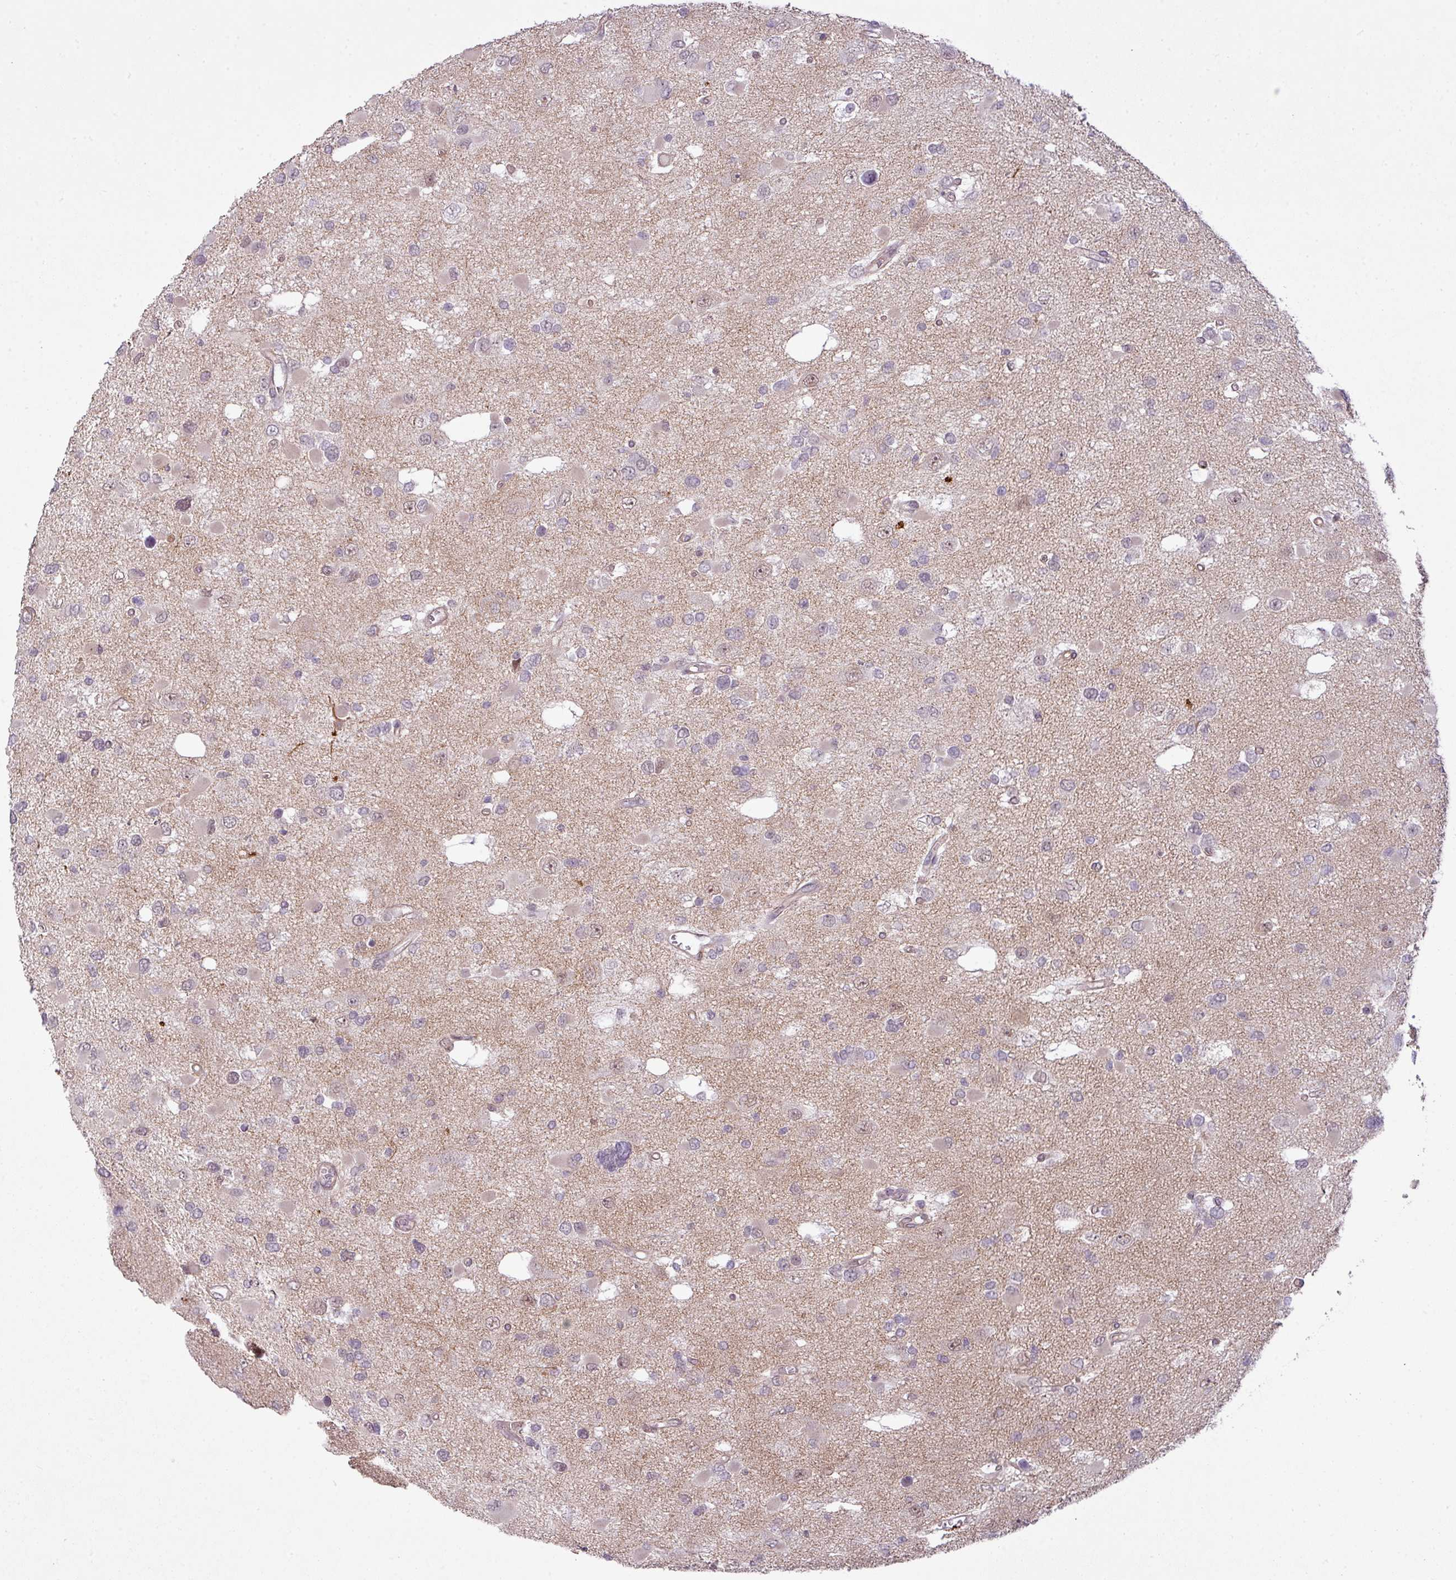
{"staining": {"intensity": "negative", "quantity": "none", "location": "none"}, "tissue": "glioma", "cell_type": "Tumor cells", "image_type": "cancer", "snomed": [{"axis": "morphology", "description": "Glioma, malignant, High grade"}, {"axis": "topography", "description": "Brain"}], "caption": "Immunohistochemical staining of malignant glioma (high-grade) demonstrates no significant staining in tumor cells.", "gene": "ZC2HC1C", "patient": {"sex": "male", "age": 53}}